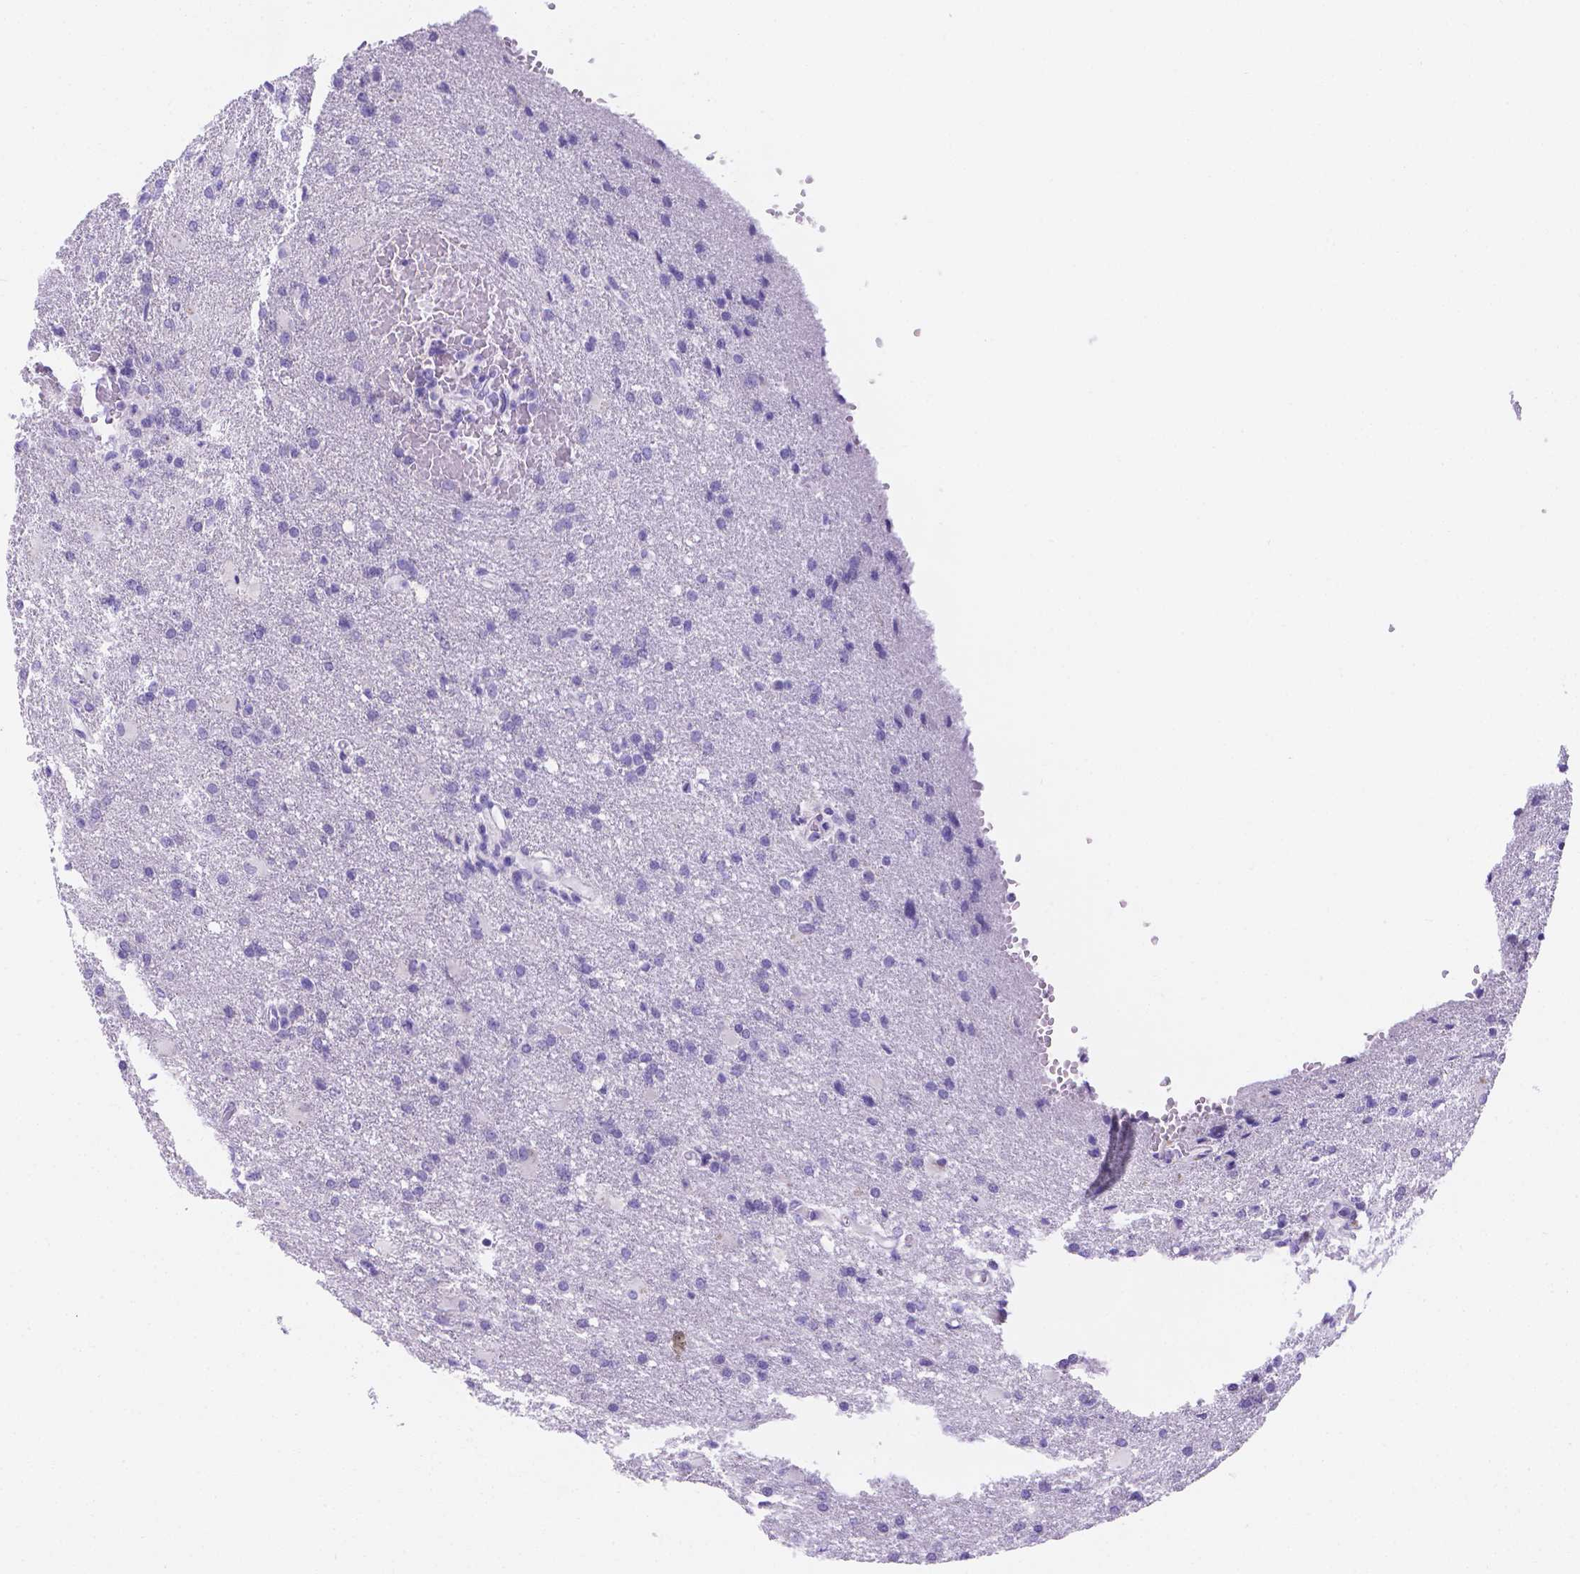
{"staining": {"intensity": "negative", "quantity": "none", "location": "none"}, "tissue": "glioma", "cell_type": "Tumor cells", "image_type": "cancer", "snomed": [{"axis": "morphology", "description": "Glioma, malignant, High grade"}, {"axis": "topography", "description": "Brain"}], "caption": "Immunohistochemistry of human glioma exhibits no positivity in tumor cells.", "gene": "MLN", "patient": {"sex": "male", "age": 68}}